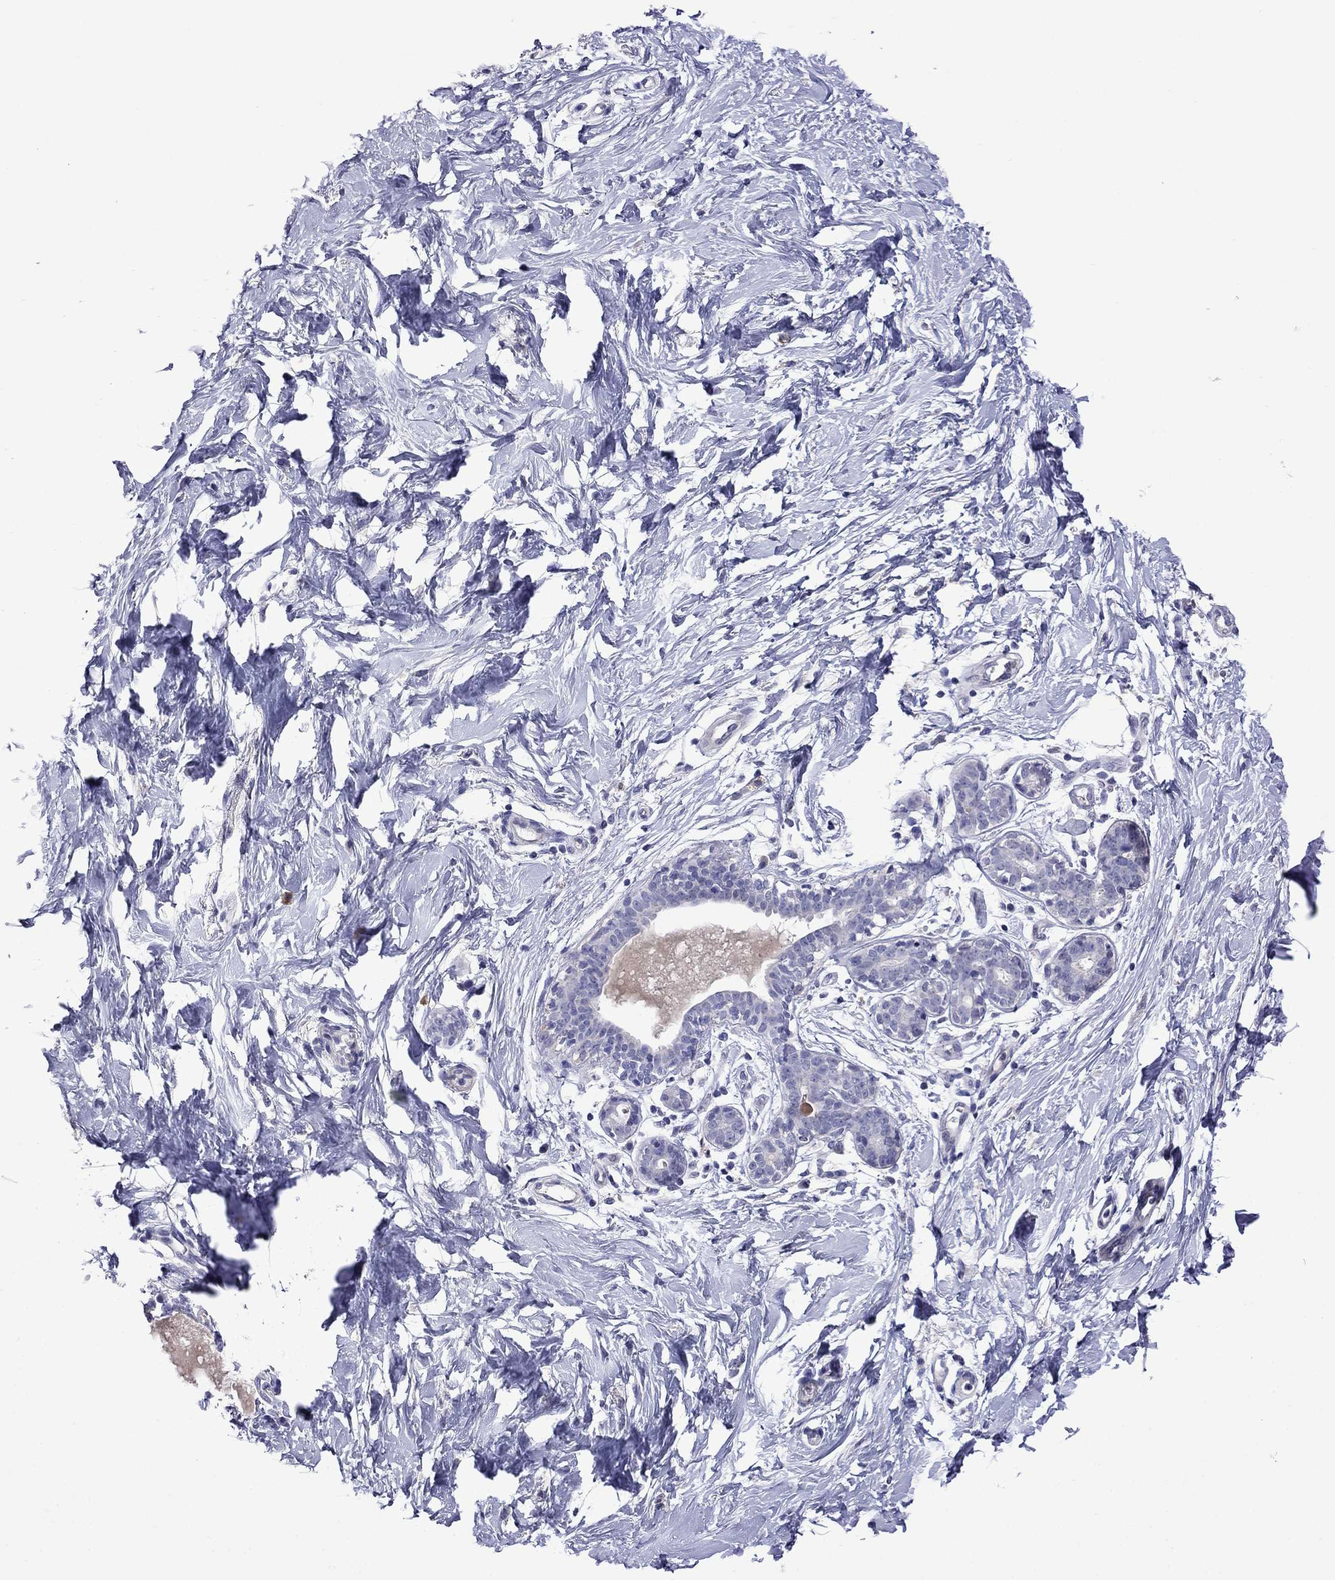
{"staining": {"intensity": "negative", "quantity": "none", "location": "none"}, "tissue": "breast", "cell_type": "Adipocytes", "image_type": "normal", "snomed": [{"axis": "morphology", "description": "Normal tissue, NOS"}, {"axis": "topography", "description": "Breast"}], "caption": "This is an IHC micrograph of unremarkable human breast. There is no expression in adipocytes.", "gene": "STAR", "patient": {"sex": "female", "age": 37}}